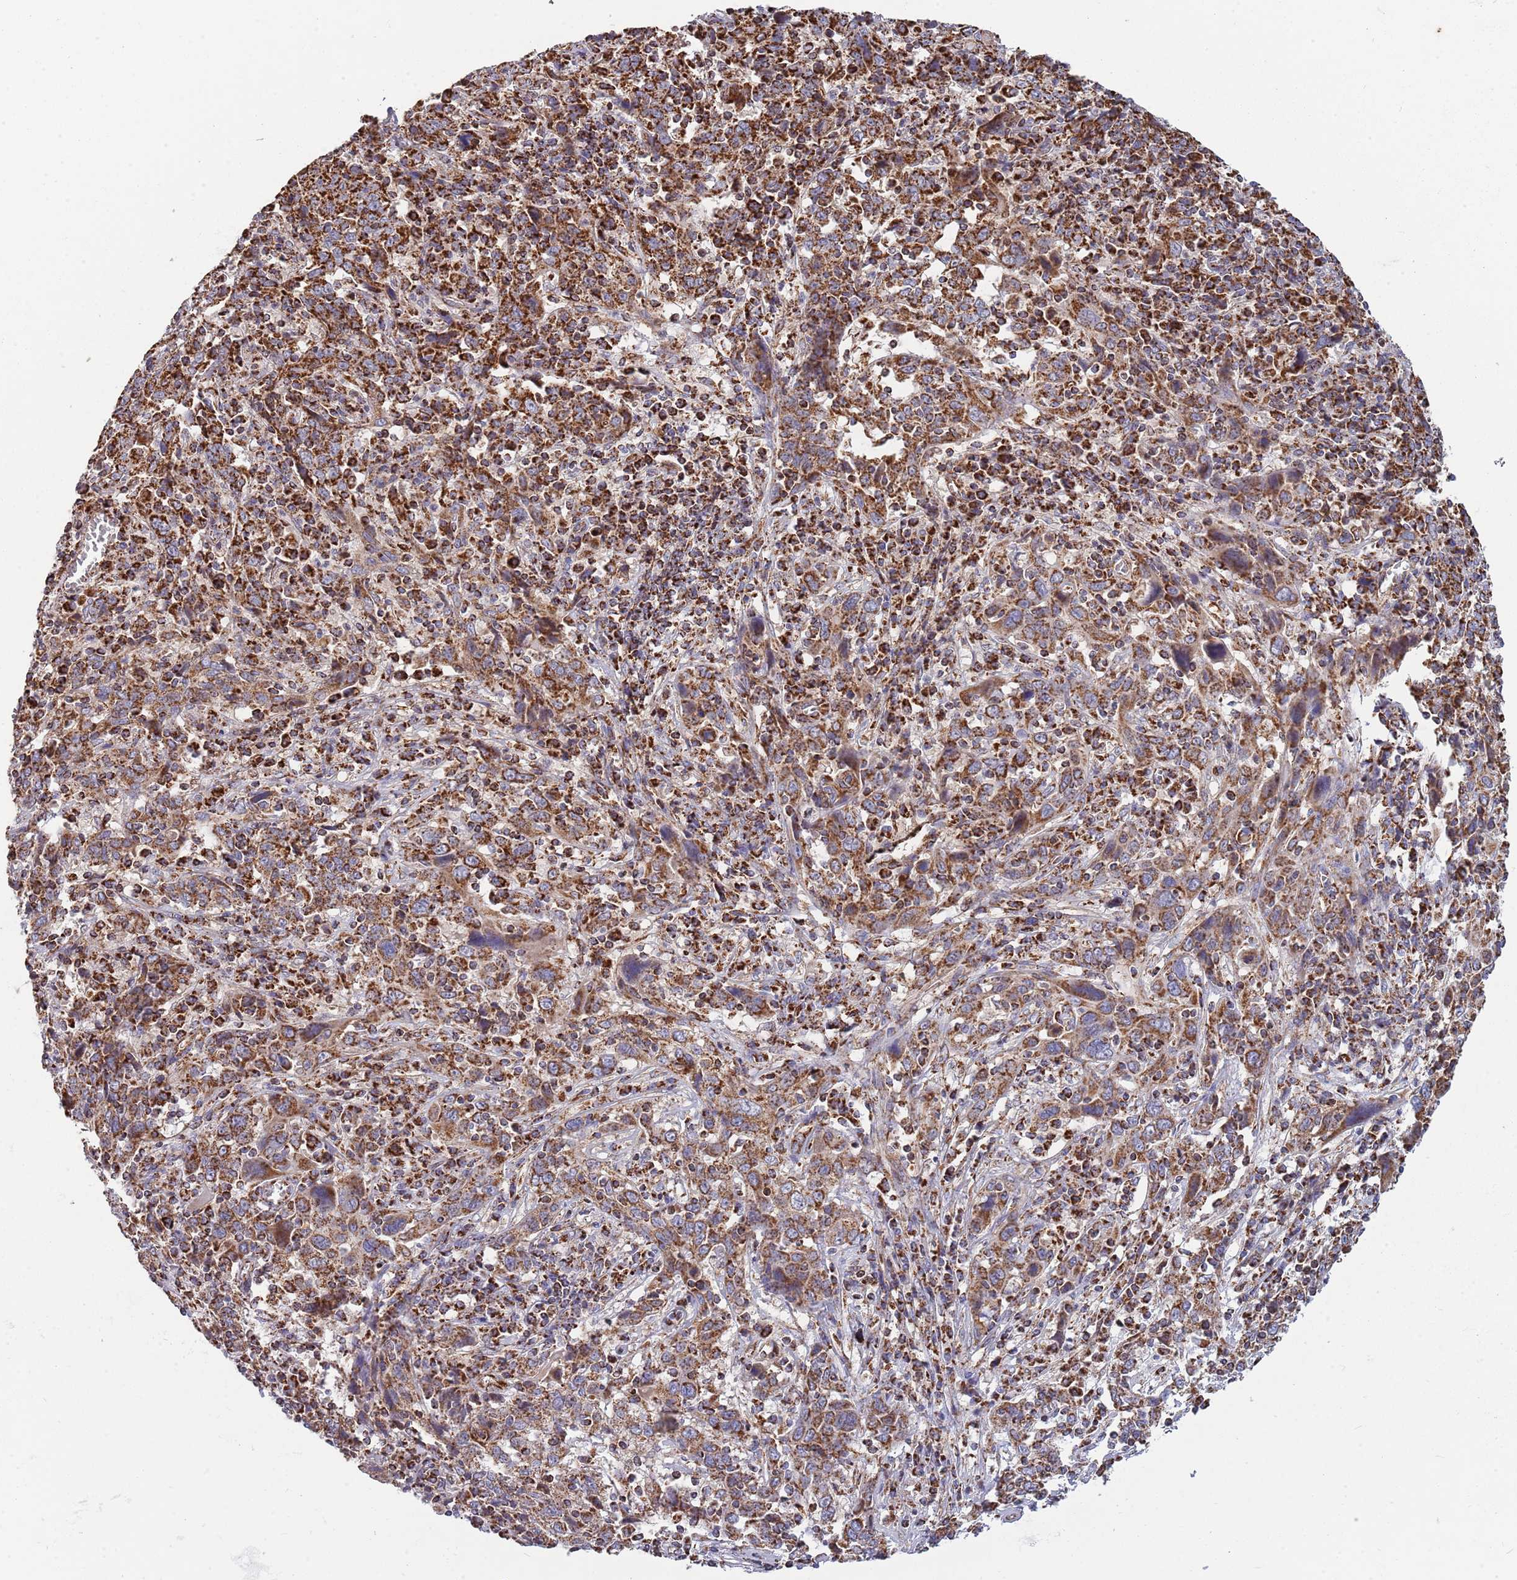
{"staining": {"intensity": "strong", "quantity": ">75%", "location": "cytoplasmic/membranous"}, "tissue": "cervical cancer", "cell_type": "Tumor cells", "image_type": "cancer", "snomed": [{"axis": "morphology", "description": "Squamous cell carcinoma, NOS"}, {"axis": "topography", "description": "Cervix"}], "caption": "Immunohistochemistry (IHC) image of human squamous cell carcinoma (cervical) stained for a protein (brown), which reveals high levels of strong cytoplasmic/membranous staining in approximately >75% of tumor cells.", "gene": "VPS16", "patient": {"sex": "female", "age": 46}}